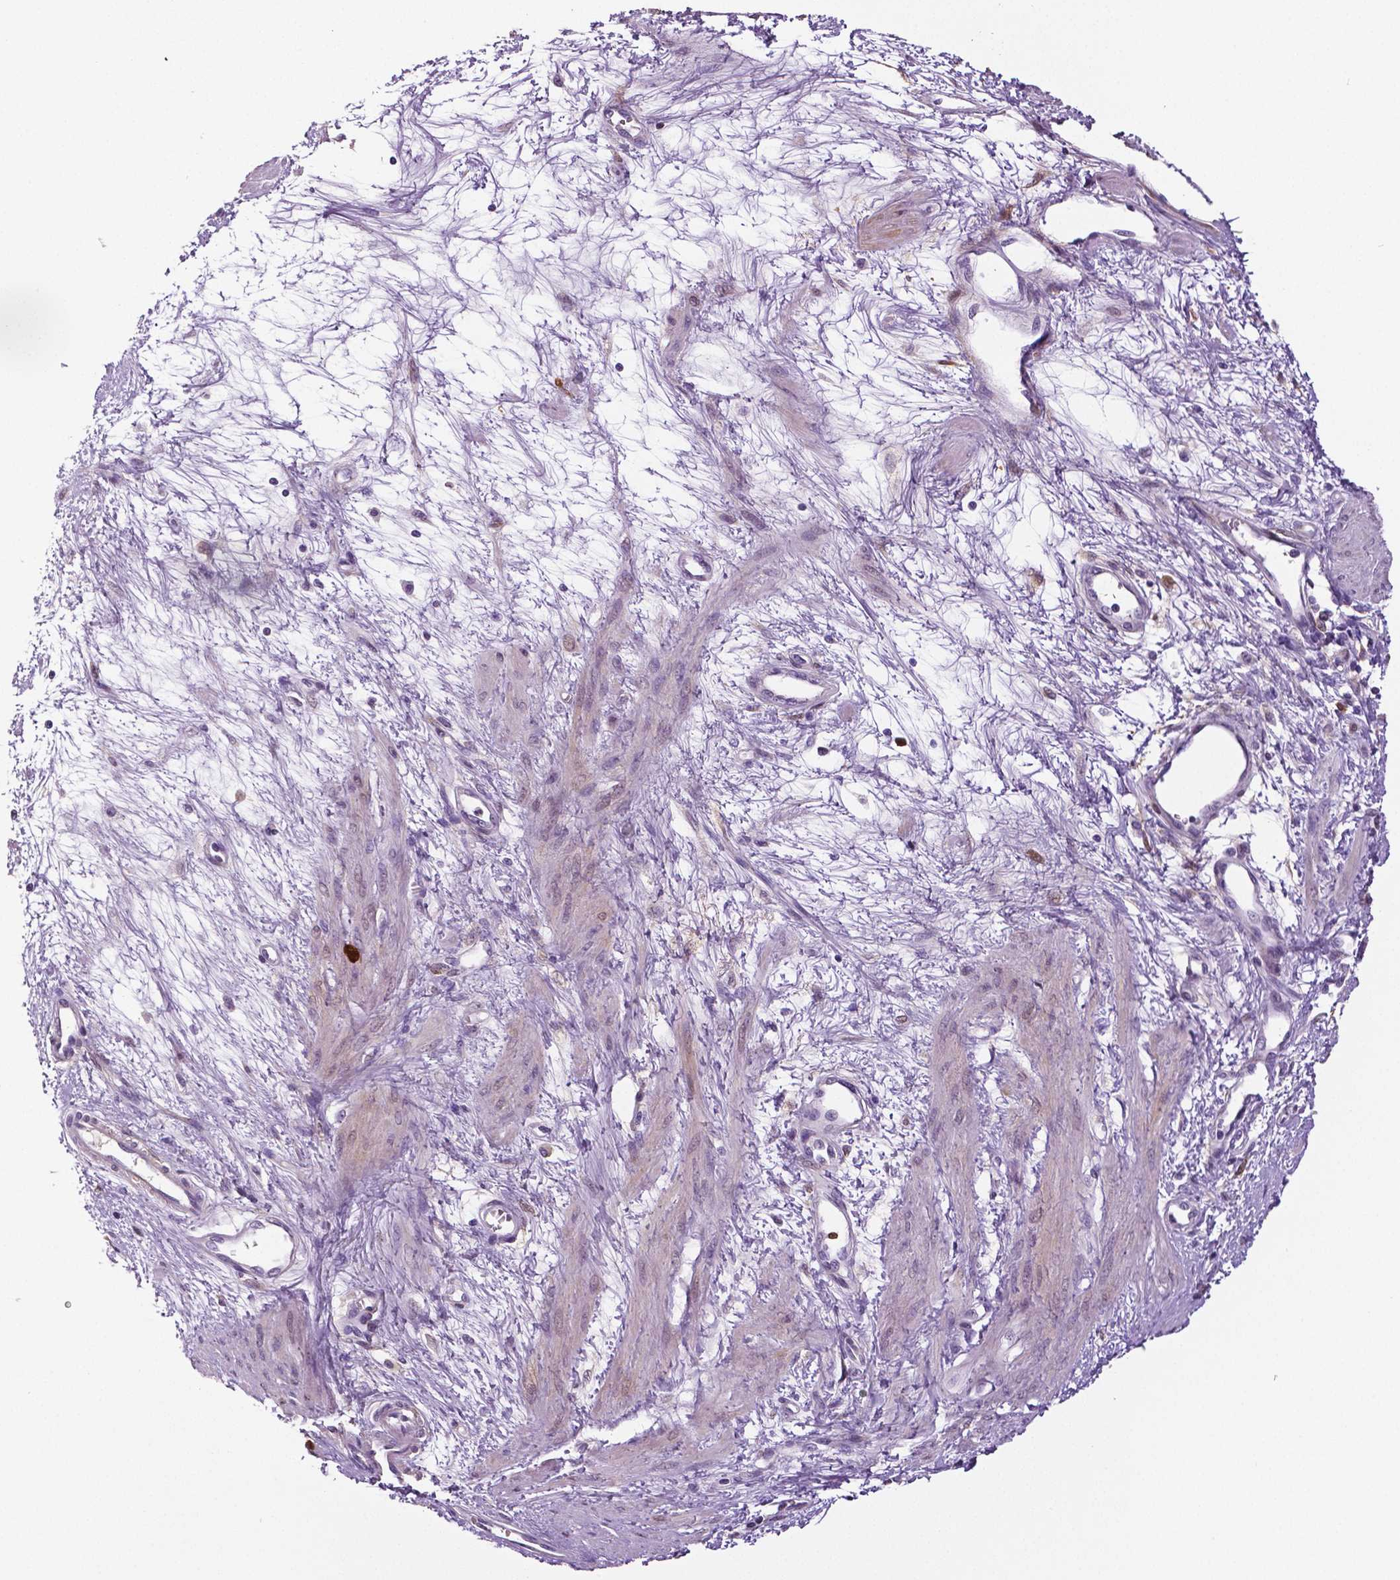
{"staining": {"intensity": "moderate", "quantity": "25%-75%", "location": "cytoplasmic/membranous,nuclear"}, "tissue": "smooth muscle", "cell_type": "Smooth muscle cells", "image_type": "normal", "snomed": [{"axis": "morphology", "description": "Normal tissue, NOS"}, {"axis": "topography", "description": "Smooth muscle"}, {"axis": "topography", "description": "Uterus"}], "caption": "Smooth muscle cells display medium levels of moderate cytoplasmic/membranous,nuclear staining in about 25%-75% of cells in unremarkable smooth muscle. The protein is stained brown, and the nuclei are stained in blue (DAB (3,3'-diaminobenzidine) IHC with brightfield microscopy, high magnification).", "gene": "PHGDH", "patient": {"sex": "female", "age": 39}}